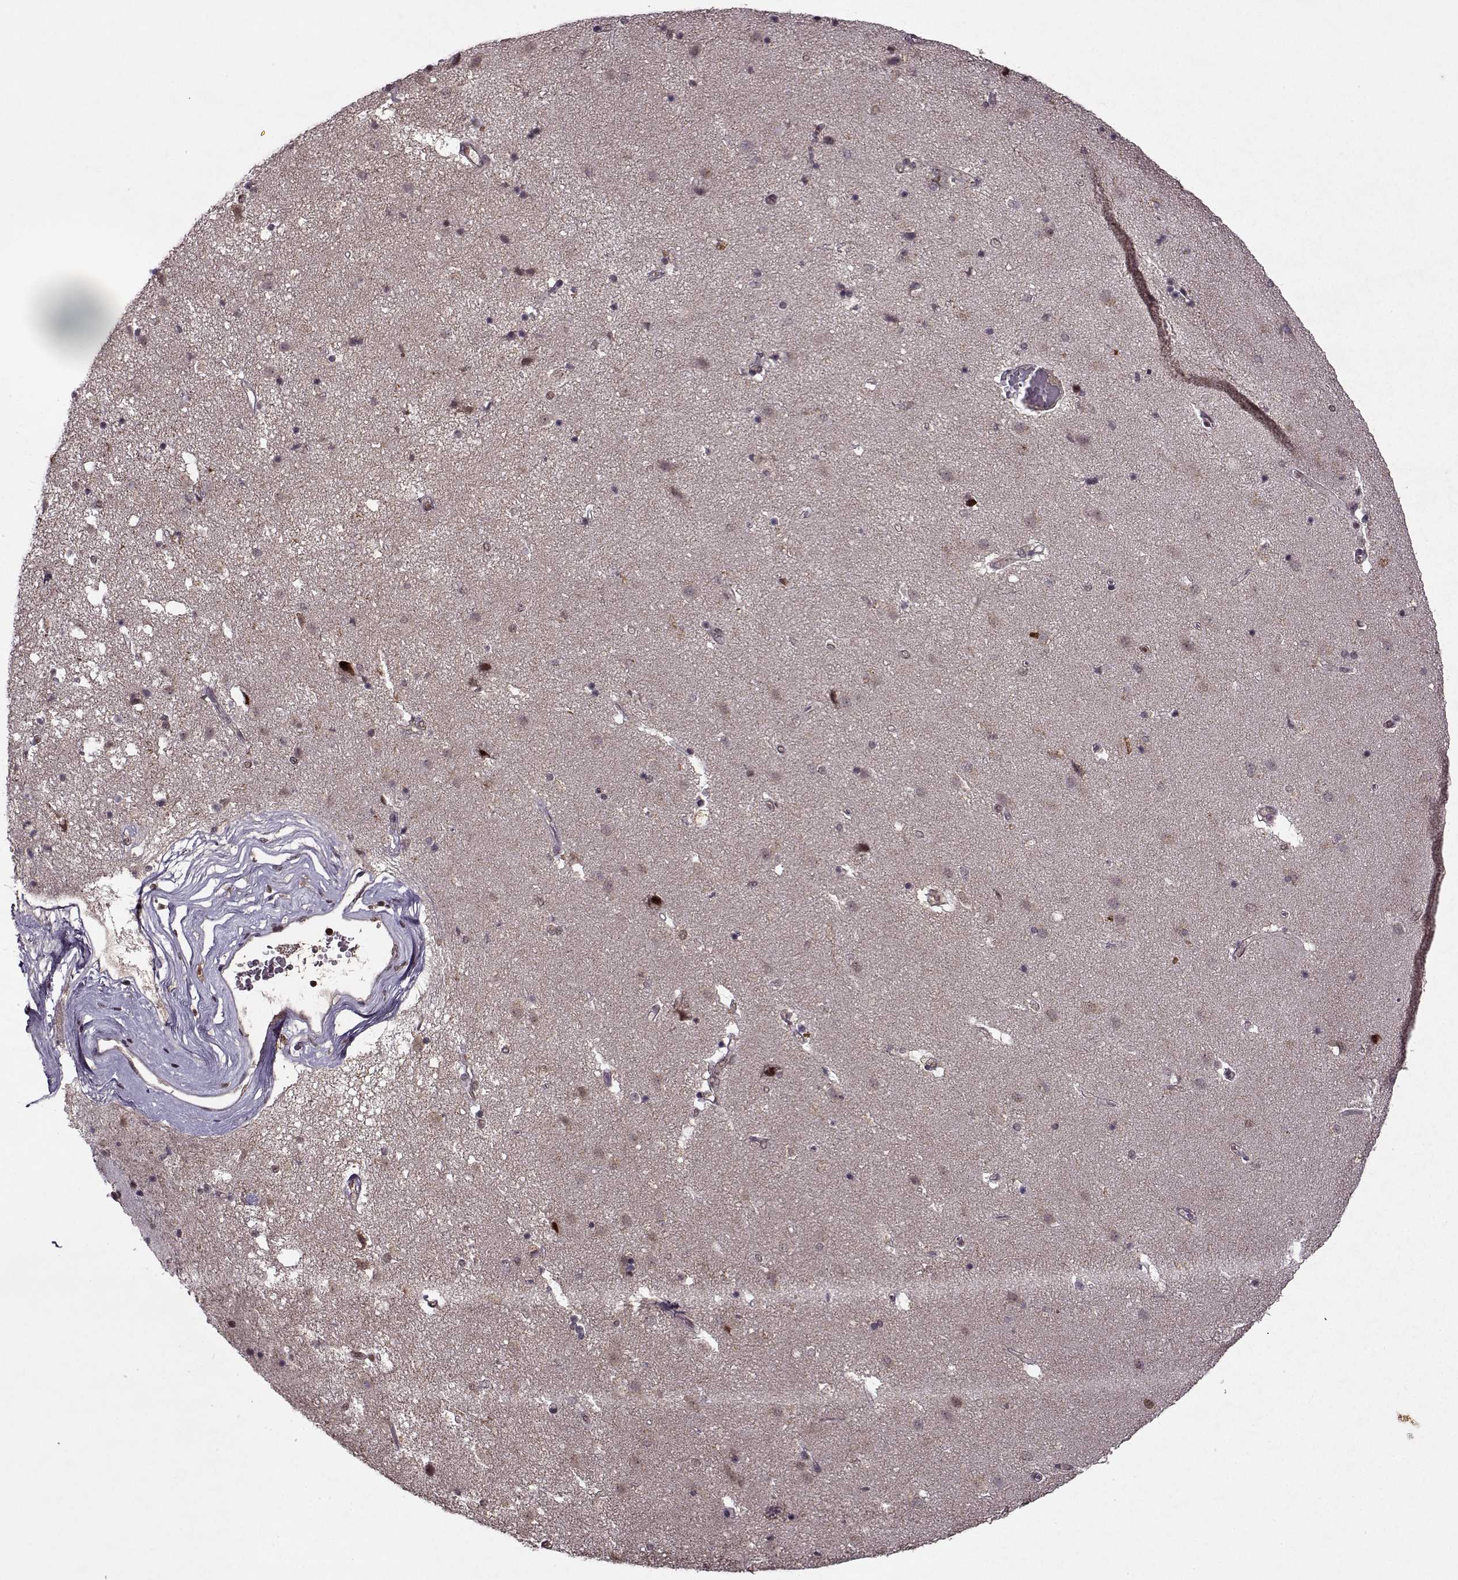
{"staining": {"intensity": "negative", "quantity": "none", "location": "none"}, "tissue": "caudate", "cell_type": "Glial cells", "image_type": "normal", "snomed": [{"axis": "morphology", "description": "Normal tissue, NOS"}, {"axis": "topography", "description": "Lateral ventricle wall"}], "caption": "Immunohistochemistry micrograph of normal caudate: caudate stained with DAB displays no significant protein staining in glial cells. The staining was performed using DAB (3,3'-diaminobenzidine) to visualize the protein expression in brown, while the nuclei were stained in blue with hematoxylin (Magnification: 20x).", "gene": "PSMA7", "patient": {"sex": "female", "age": 71}}